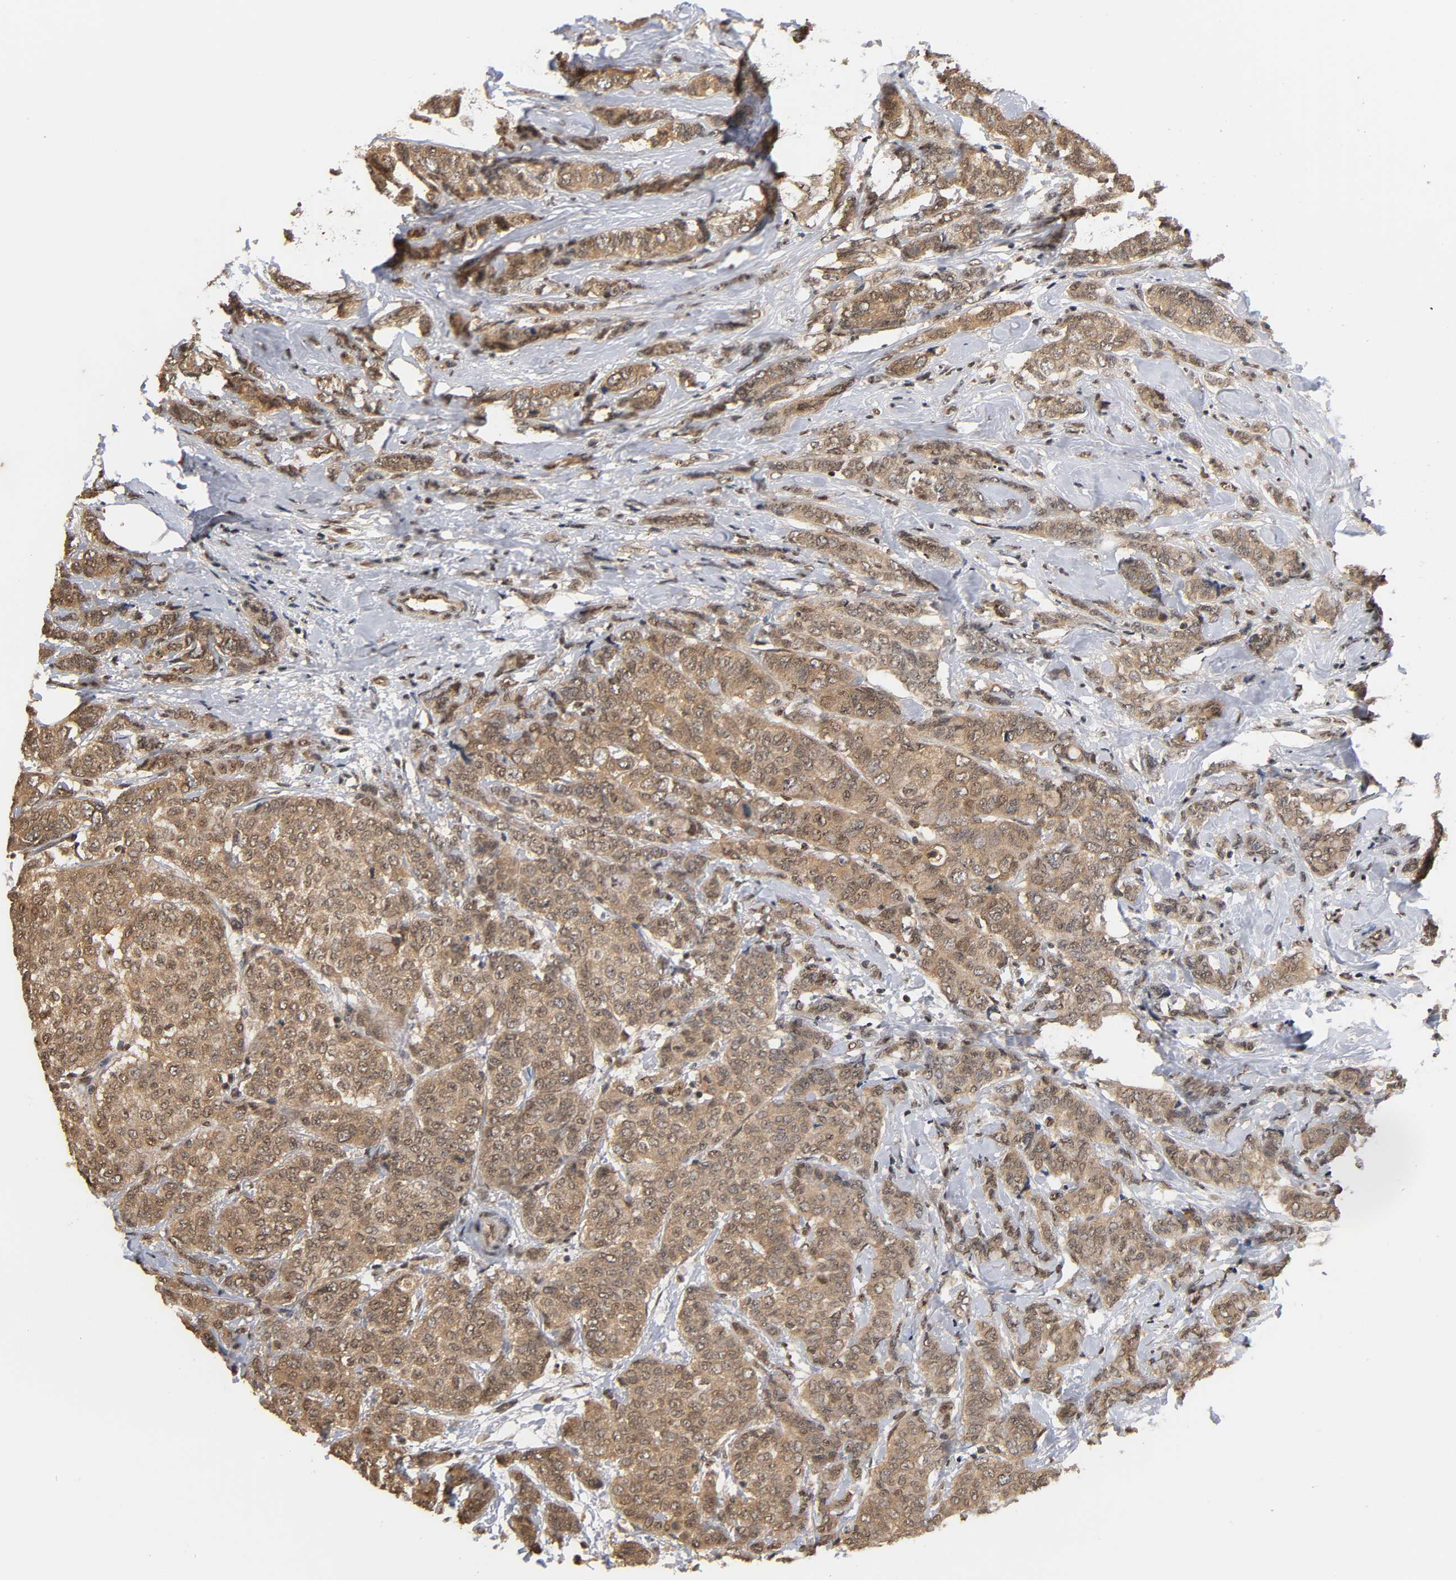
{"staining": {"intensity": "moderate", "quantity": ">75%", "location": "cytoplasmic/membranous,nuclear"}, "tissue": "breast cancer", "cell_type": "Tumor cells", "image_type": "cancer", "snomed": [{"axis": "morphology", "description": "Lobular carcinoma"}, {"axis": "topography", "description": "Breast"}], "caption": "The micrograph shows a brown stain indicating the presence of a protein in the cytoplasmic/membranous and nuclear of tumor cells in breast cancer. The staining is performed using DAB (3,3'-diaminobenzidine) brown chromogen to label protein expression. The nuclei are counter-stained blue using hematoxylin.", "gene": "UBC", "patient": {"sex": "female", "age": 60}}